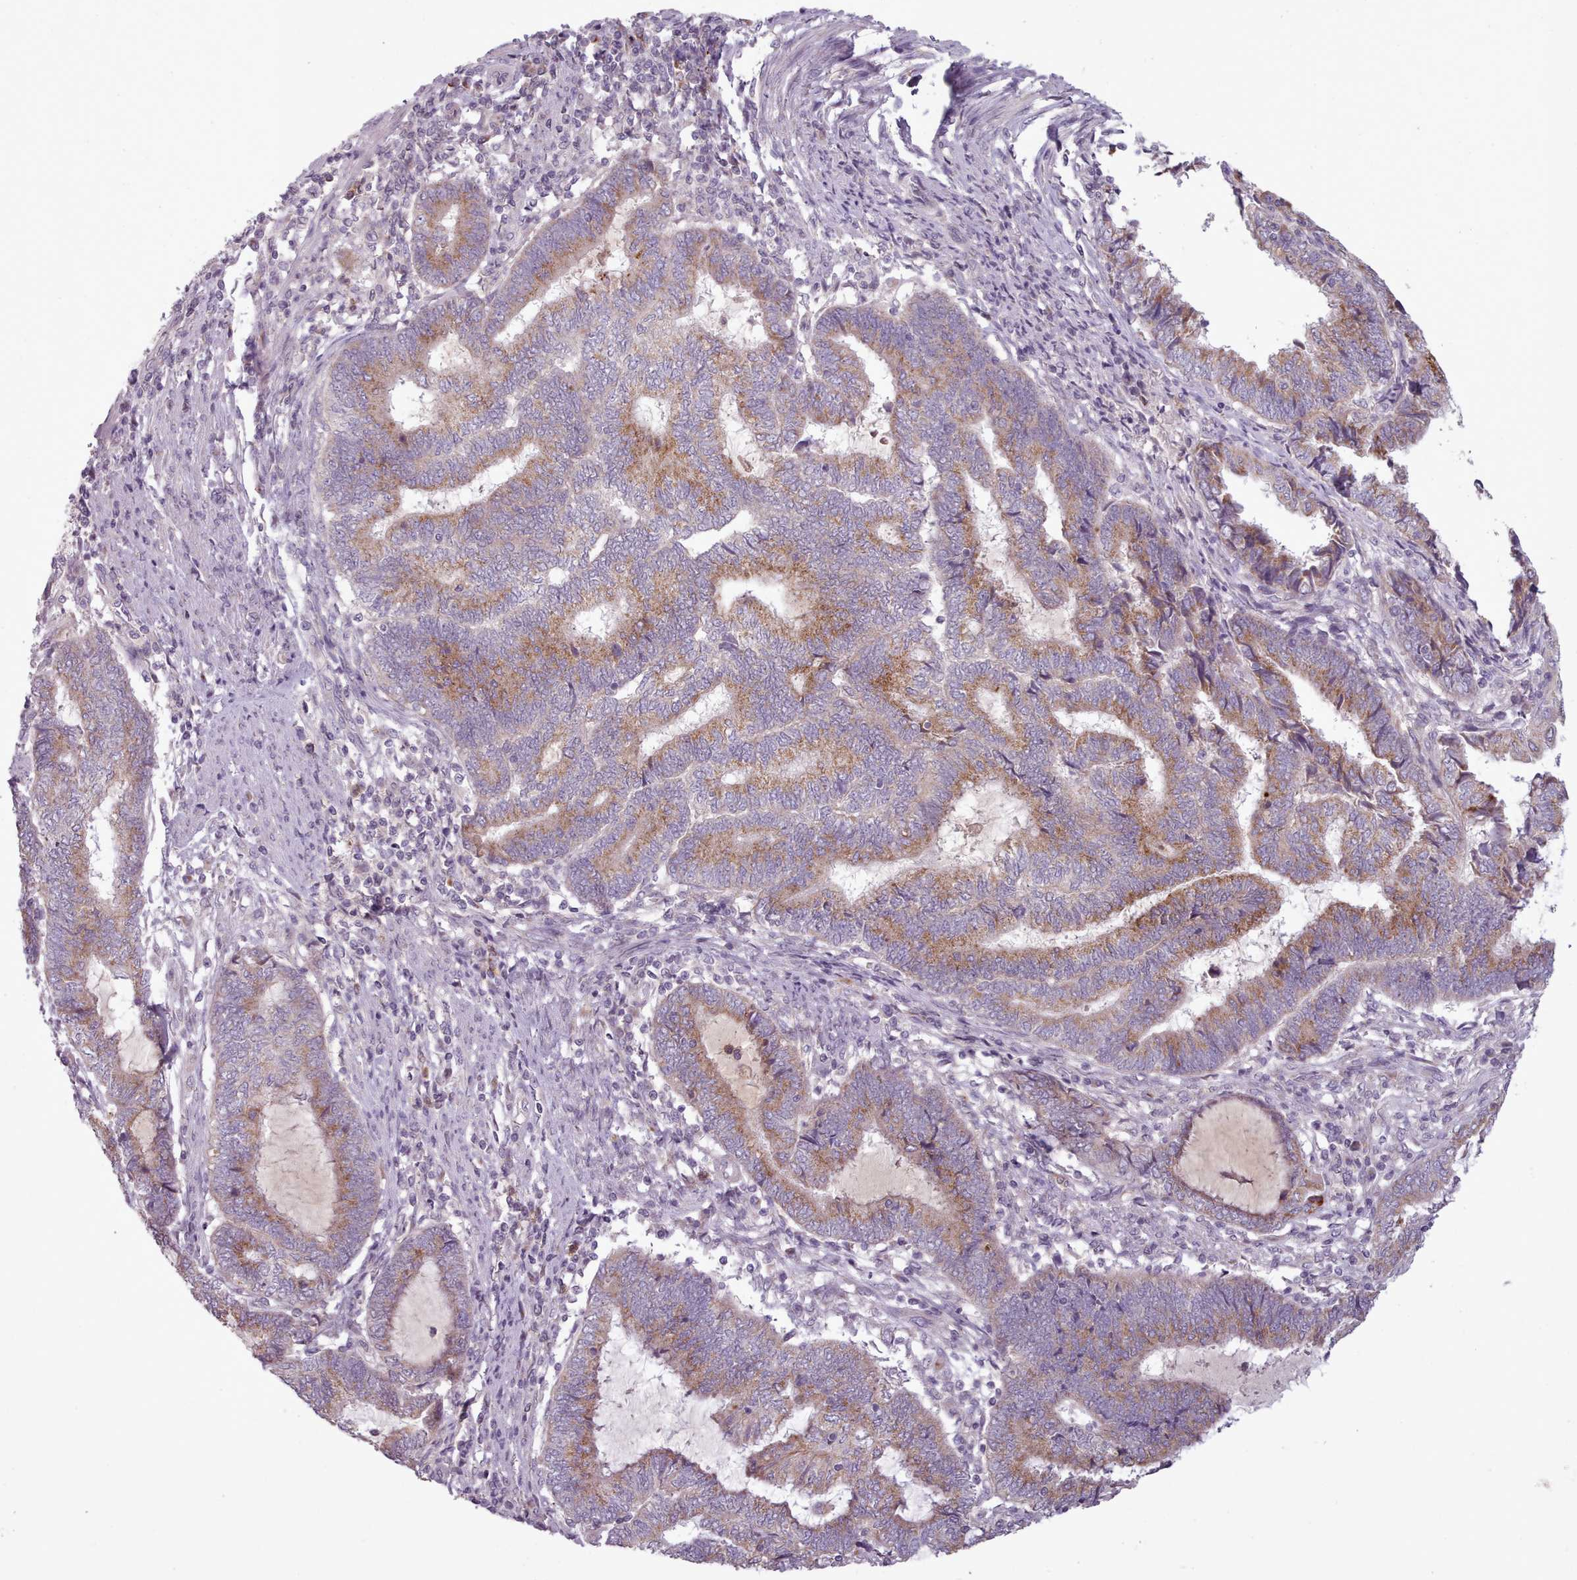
{"staining": {"intensity": "moderate", "quantity": ">75%", "location": "cytoplasmic/membranous"}, "tissue": "endometrial cancer", "cell_type": "Tumor cells", "image_type": "cancer", "snomed": [{"axis": "morphology", "description": "Adenocarcinoma, NOS"}, {"axis": "topography", "description": "Uterus"}, {"axis": "topography", "description": "Endometrium"}], "caption": "This is a histology image of IHC staining of endometrial adenocarcinoma, which shows moderate staining in the cytoplasmic/membranous of tumor cells.", "gene": "LAPTM5", "patient": {"sex": "female", "age": 70}}